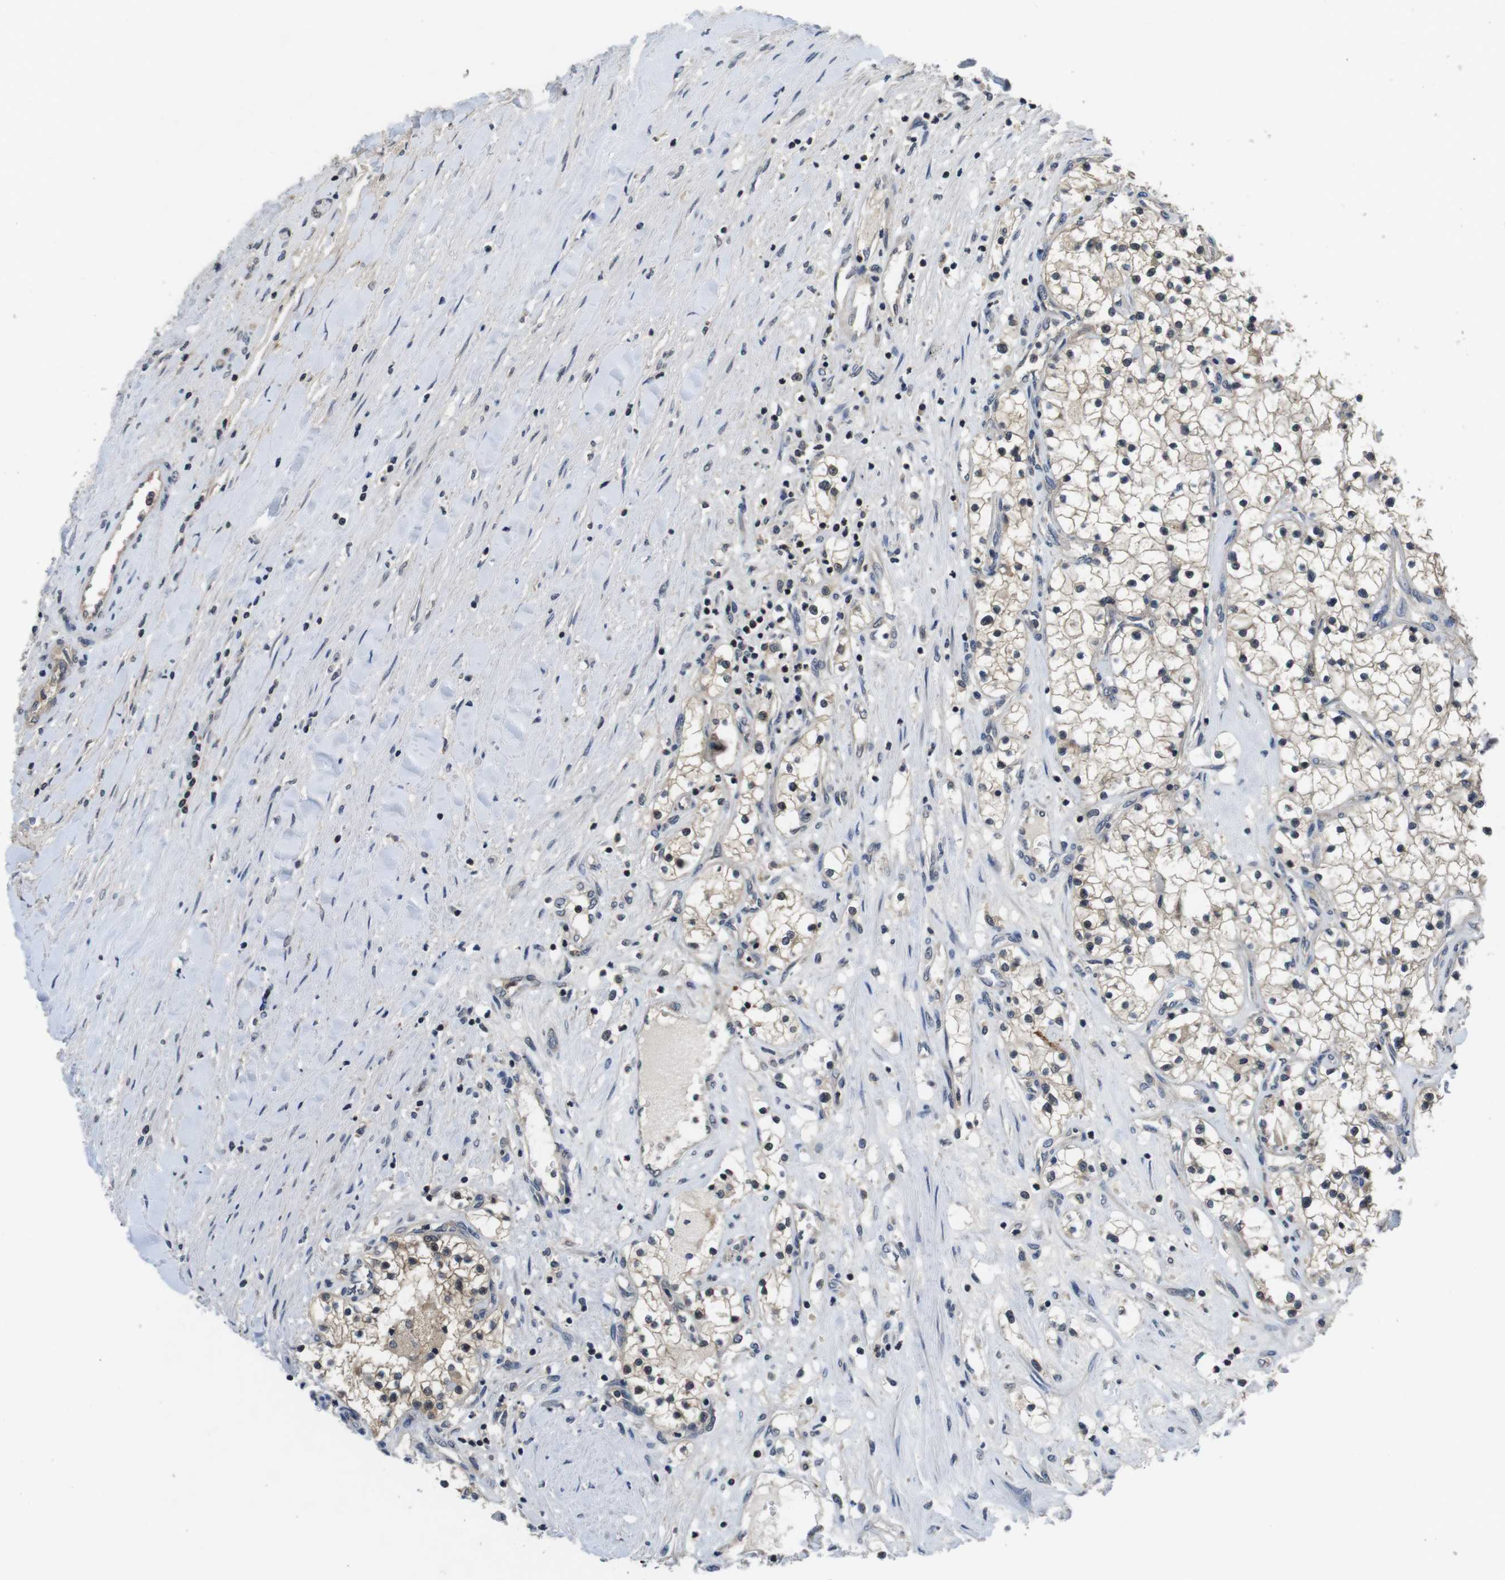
{"staining": {"intensity": "weak", "quantity": ">75%", "location": "cytoplasmic/membranous"}, "tissue": "renal cancer", "cell_type": "Tumor cells", "image_type": "cancer", "snomed": [{"axis": "morphology", "description": "Adenocarcinoma, NOS"}, {"axis": "topography", "description": "Kidney"}], "caption": "This histopathology image reveals immunohistochemistry staining of renal cancer (adenocarcinoma), with low weak cytoplasmic/membranous positivity in approximately >75% of tumor cells.", "gene": "FADD", "patient": {"sex": "male", "age": 68}}